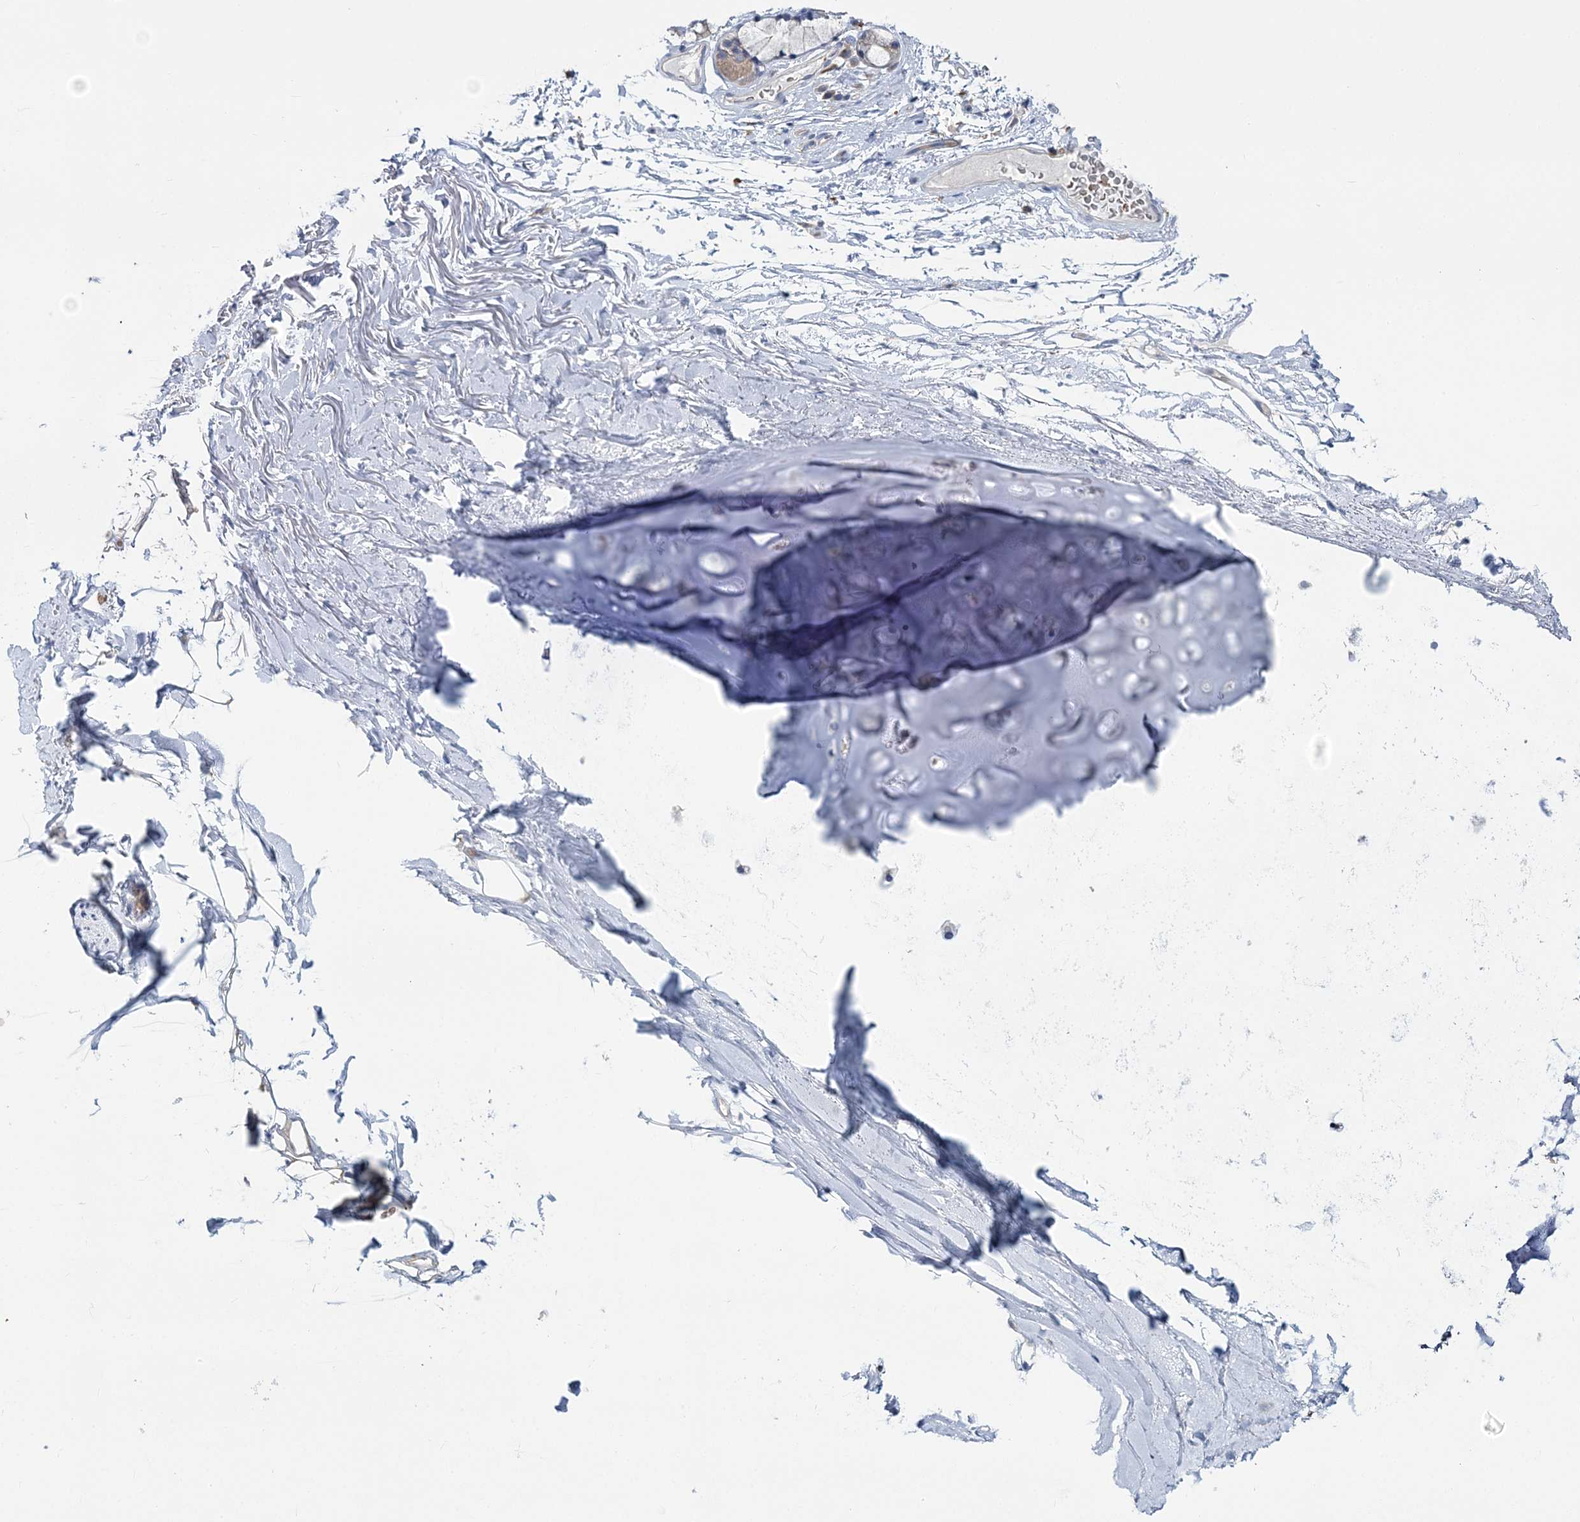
{"staining": {"intensity": "negative", "quantity": "none", "location": "none"}, "tissue": "adipose tissue", "cell_type": "Adipocytes", "image_type": "normal", "snomed": [{"axis": "morphology", "description": "Normal tissue, NOS"}, {"axis": "topography", "description": "Cartilage tissue"}, {"axis": "topography", "description": "Bronchus"}], "caption": "This is an immunohistochemistry (IHC) photomicrograph of normal human adipose tissue. There is no expression in adipocytes.", "gene": "ATP11B", "patient": {"sex": "female", "age": 73}}